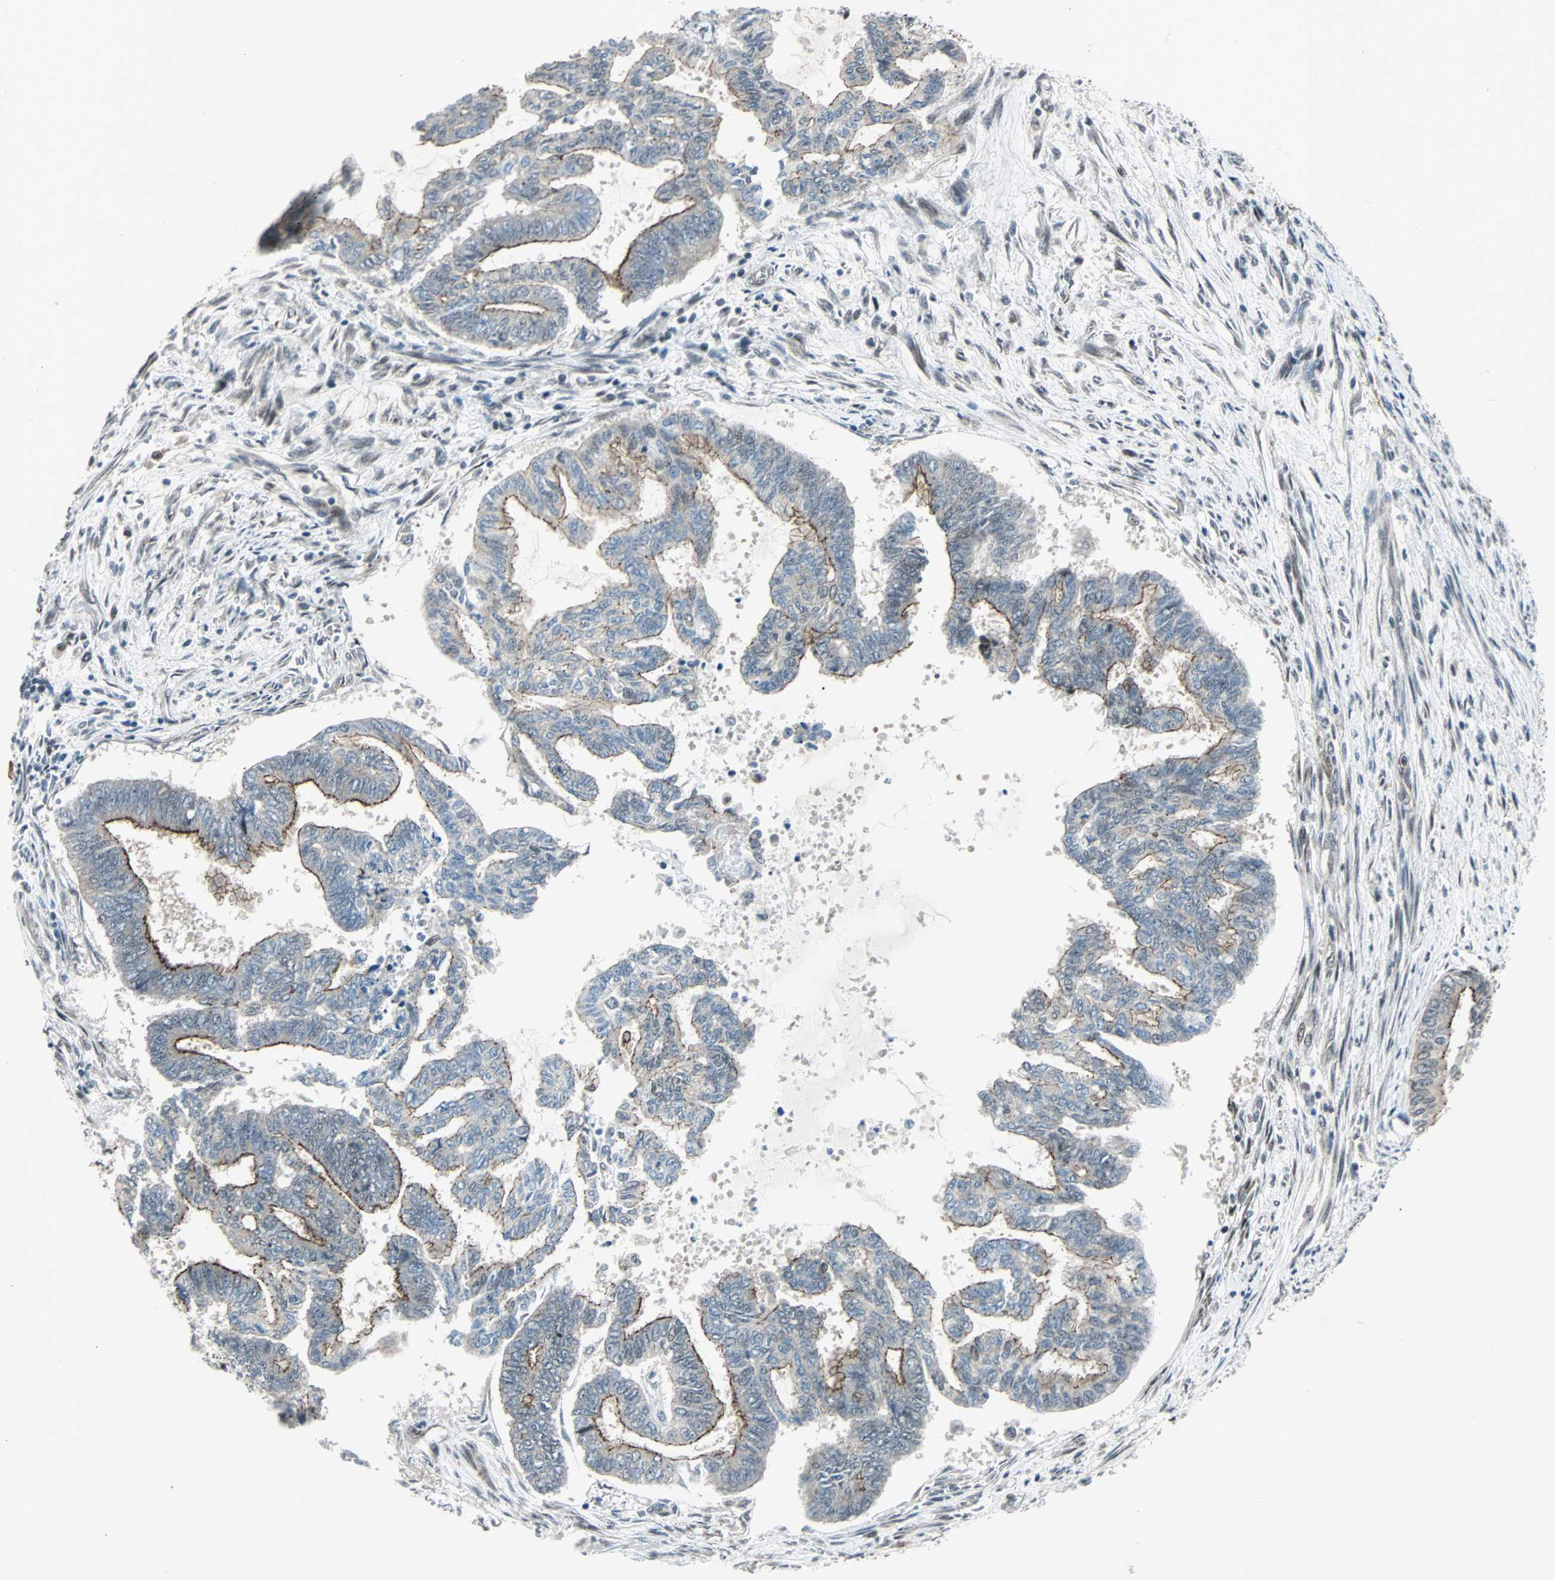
{"staining": {"intensity": "moderate", "quantity": "25%-75%", "location": "cytoplasmic/membranous"}, "tissue": "endometrial cancer", "cell_type": "Tumor cells", "image_type": "cancer", "snomed": [{"axis": "morphology", "description": "Adenocarcinoma, NOS"}, {"axis": "topography", "description": "Endometrium"}], "caption": "The image displays a brown stain indicating the presence of a protein in the cytoplasmic/membranous of tumor cells in endometrial cancer (adenocarcinoma). (DAB = brown stain, brightfield microscopy at high magnification).", "gene": "CBX4", "patient": {"sex": "female", "age": 86}}